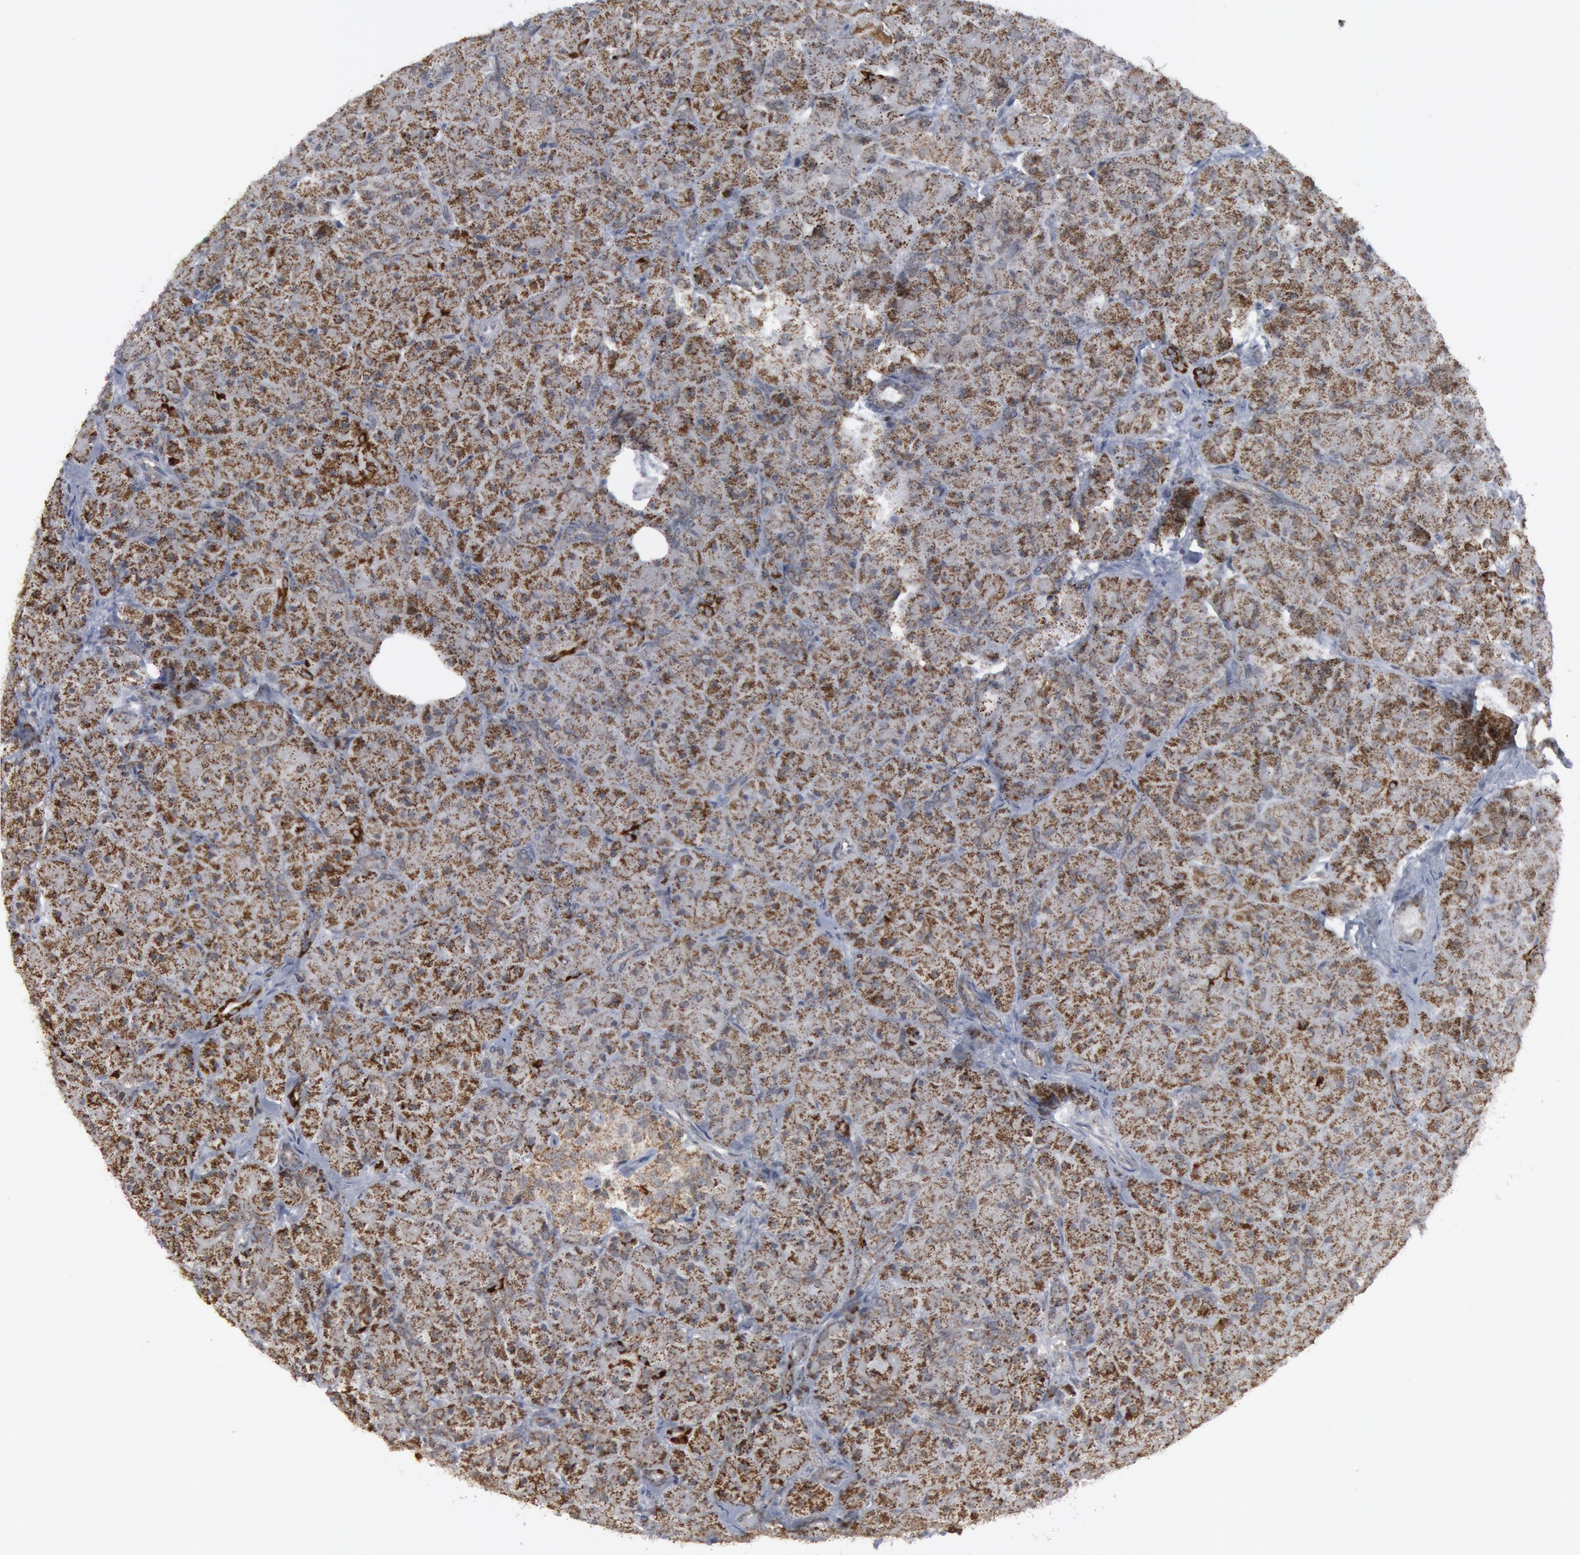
{"staining": {"intensity": "moderate", "quantity": "25%-75%", "location": "cytoplasmic/membranous"}, "tissue": "pancreas", "cell_type": "Exocrine glandular cells", "image_type": "normal", "snomed": [{"axis": "morphology", "description": "Normal tissue, NOS"}, {"axis": "topography", "description": "Pancreas"}], "caption": "Protein analysis of unremarkable pancreas reveals moderate cytoplasmic/membranous staining in approximately 25%-75% of exocrine glandular cells.", "gene": "CASP9", "patient": {"sex": "male", "age": 66}}